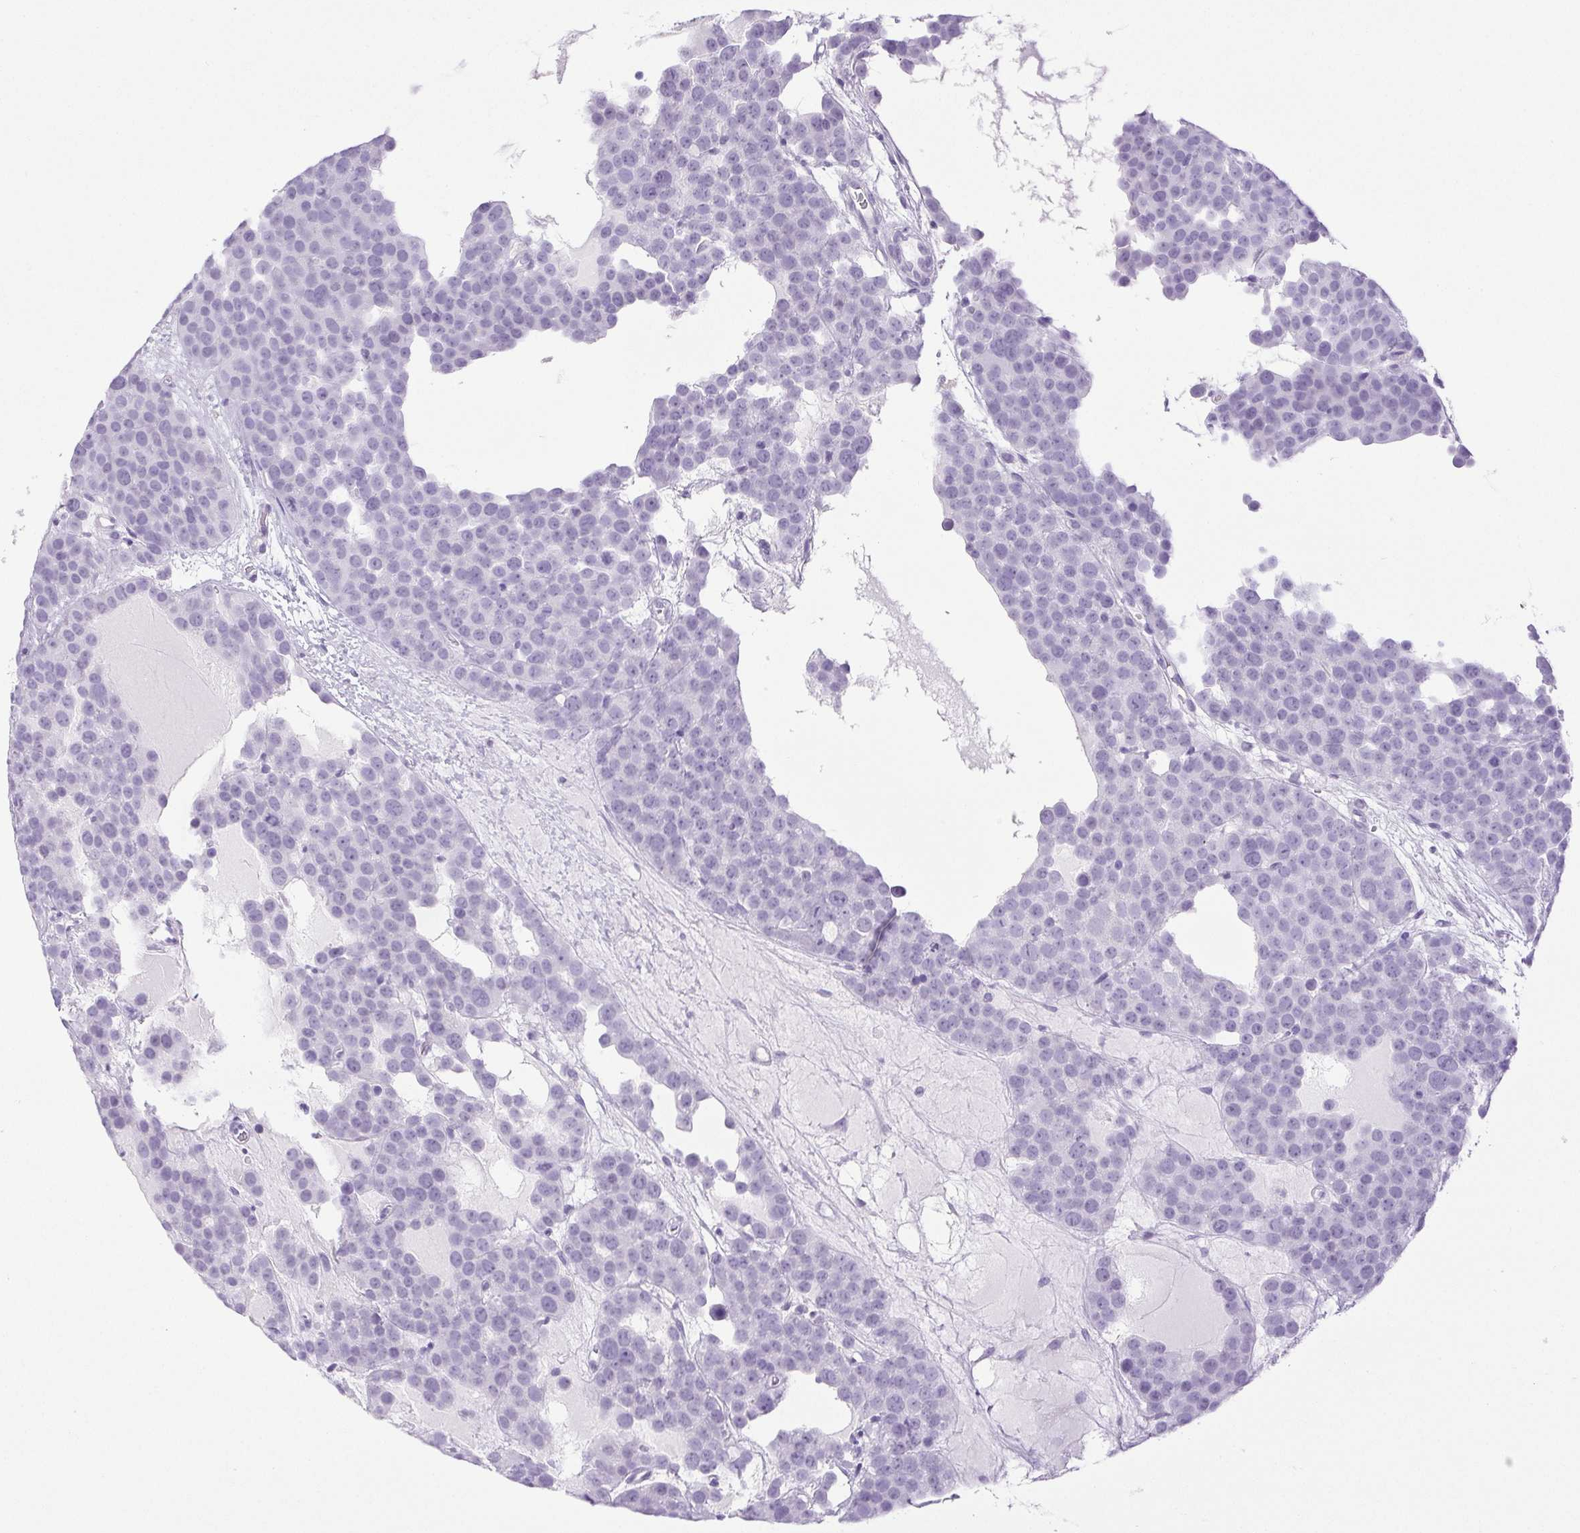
{"staining": {"intensity": "negative", "quantity": "none", "location": "none"}, "tissue": "testis cancer", "cell_type": "Tumor cells", "image_type": "cancer", "snomed": [{"axis": "morphology", "description": "Seminoma, NOS"}, {"axis": "topography", "description": "Testis"}], "caption": "High power microscopy image of an immunohistochemistry photomicrograph of seminoma (testis), revealing no significant expression in tumor cells. (Stains: DAB (3,3'-diaminobenzidine) immunohistochemistry with hematoxylin counter stain, Microscopy: brightfield microscopy at high magnification).", "gene": "HLA-G", "patient": {"sex": "male", "age": 71}}